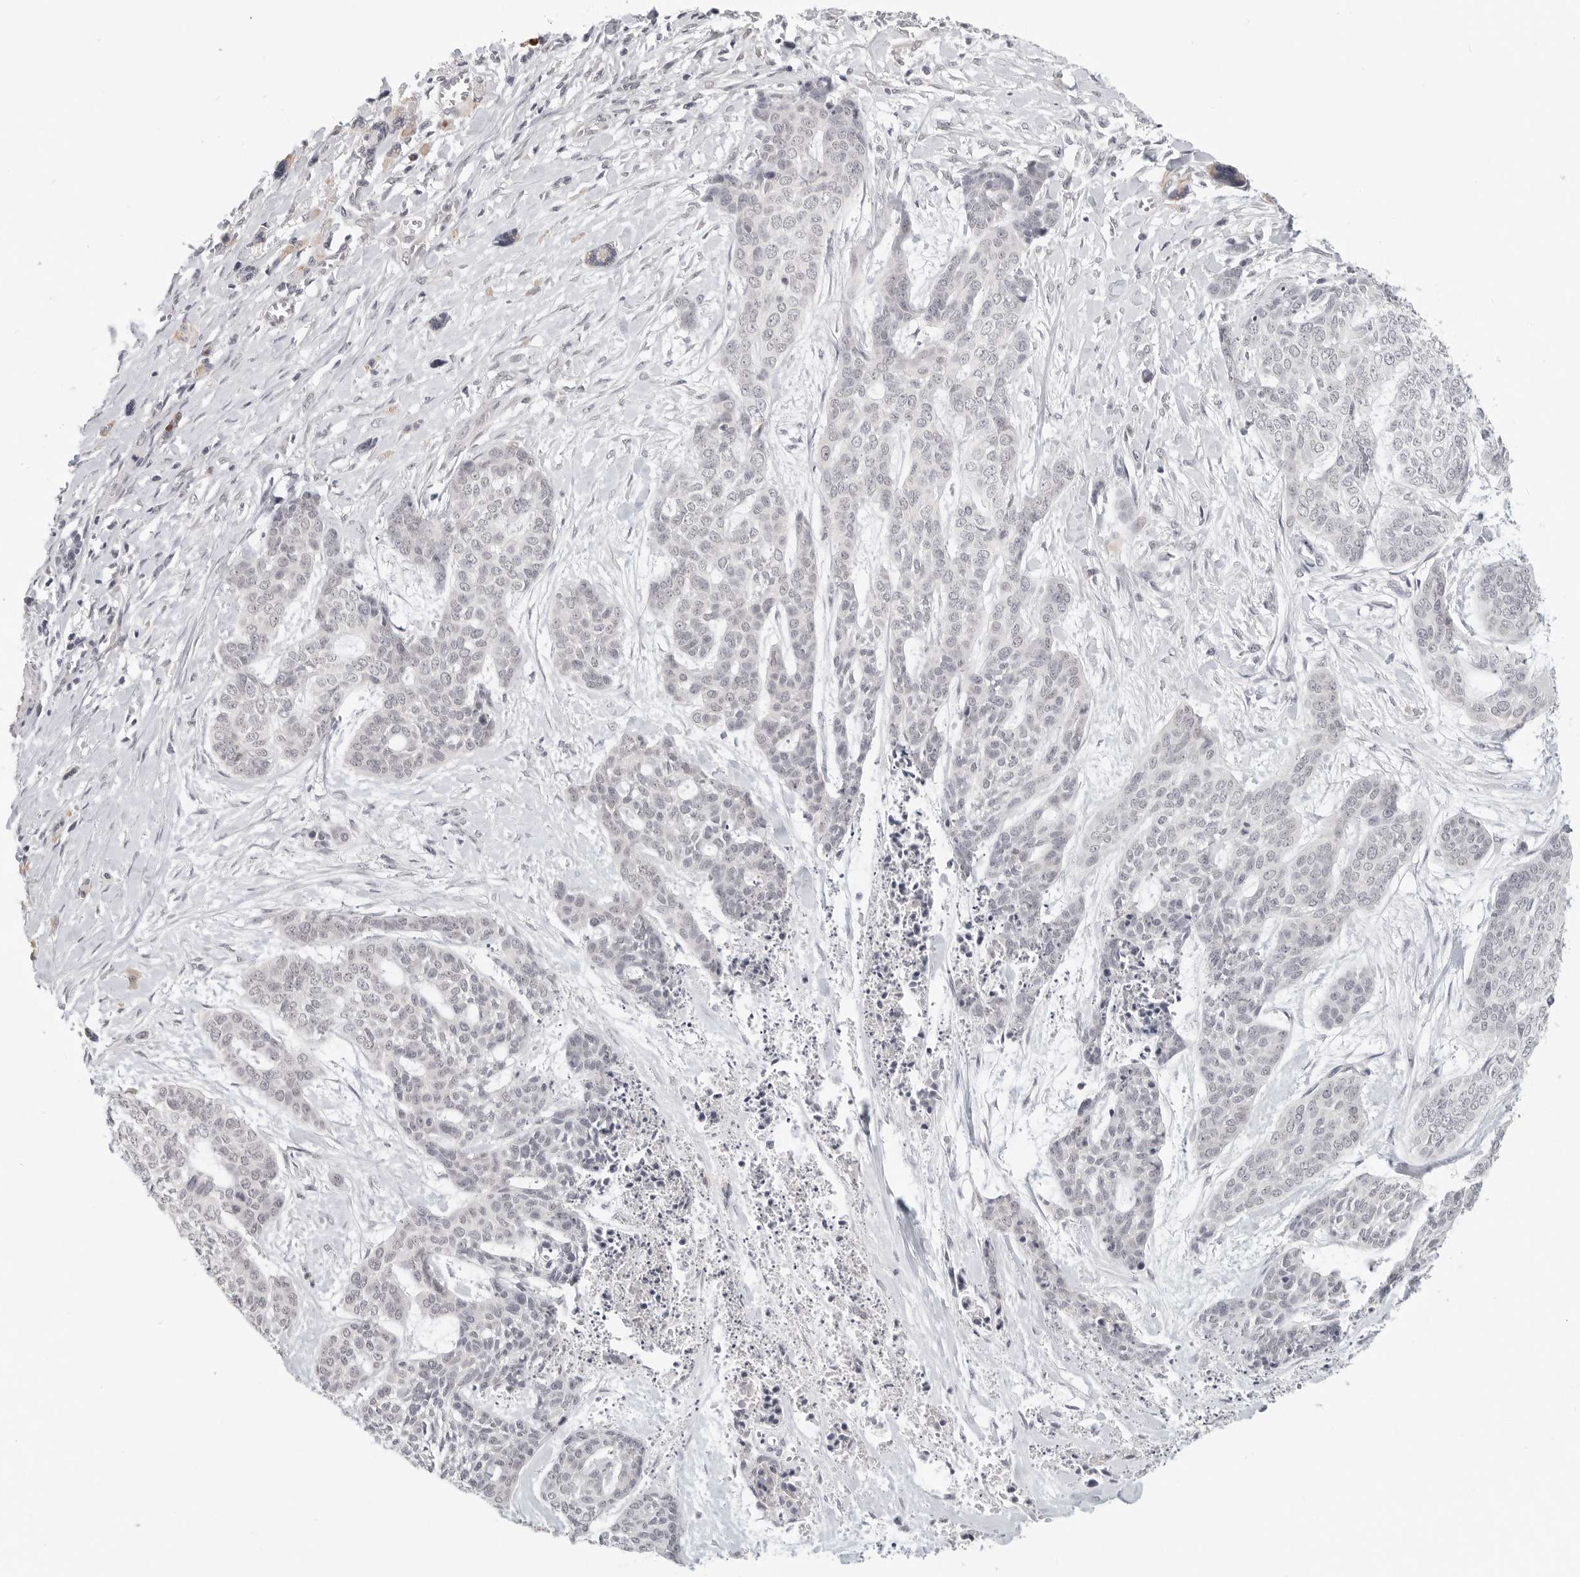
{"staining": {"intensity": "negative", "quantity": "none", "location": "none"}, "tissue": "skin cancer", "cell_type": "Tumor cells", "image_type": "cancer", "snomed": [{"axis": "morphology", "description": "Basal cell carcinoma"}, {"axis": "topography", "description": "Skin"}], "caption": "Human skin cancer stained for a protein using immunohistochemistry (IHC) exhibits no staining in tumor cells.", "gene": "KLK11", "patient": {"sex": "female", "age": 64}}